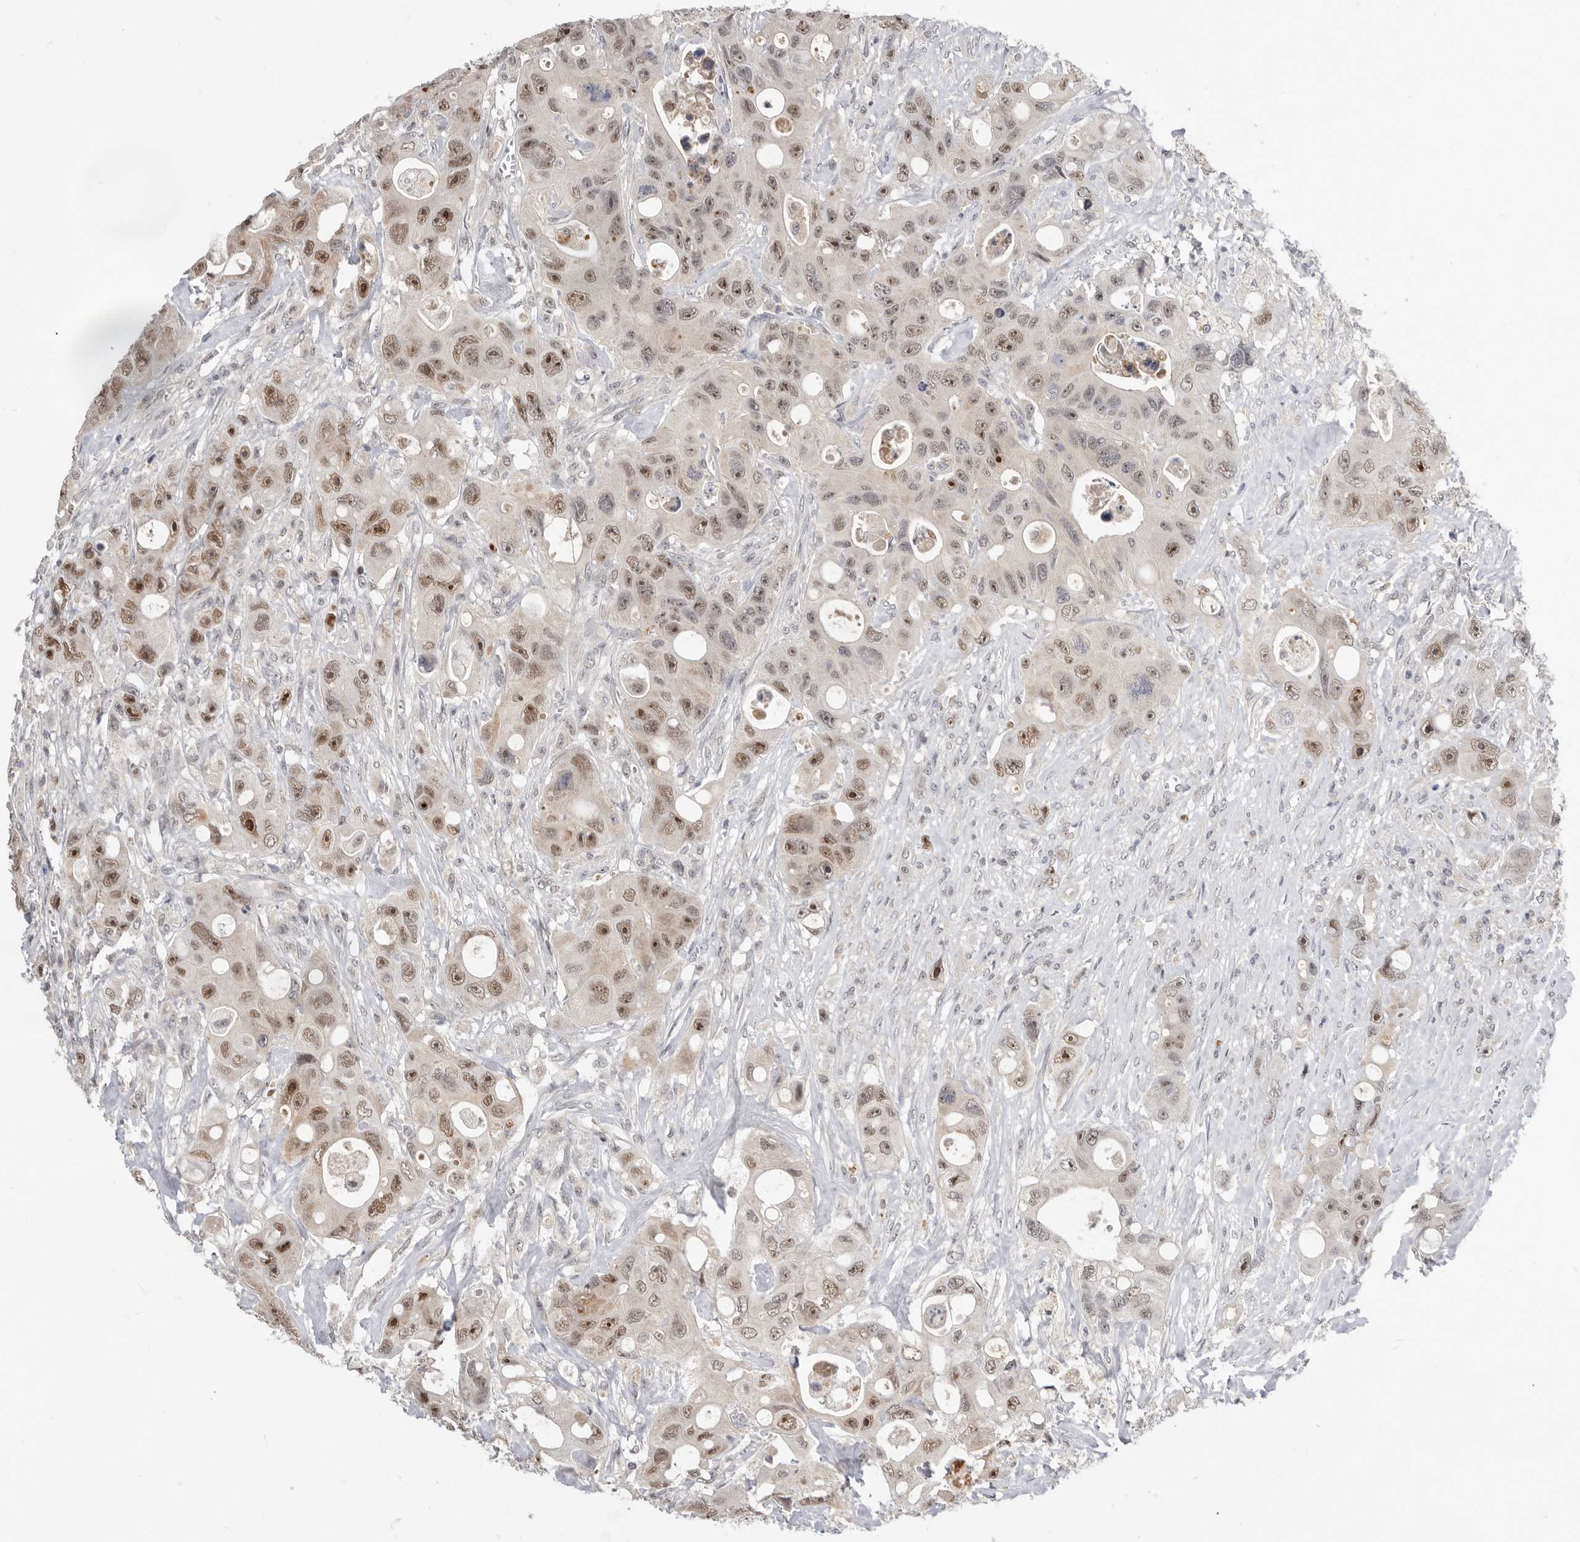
{"staining": {"intensity": "moderate", "quantity": ">75%", "location": "nuclear"}, "tissue": "colorectal cancer", "cell_type": "Tumor cells", "image_type": "cancer", "snomed": [{"axis": "morphology", "description": "Adenocarcinoma, NOS"}, {"axis": "topography", "description": "Colon"}], "caption": "A photomicrograph showing moderate nuclear expression in about >75% of tumor cells in colorectal cancer, as visualized by brown immunohistochemical staining.", "gene": "BRCA2", "patient": {"sex": "female", "age": 46}}